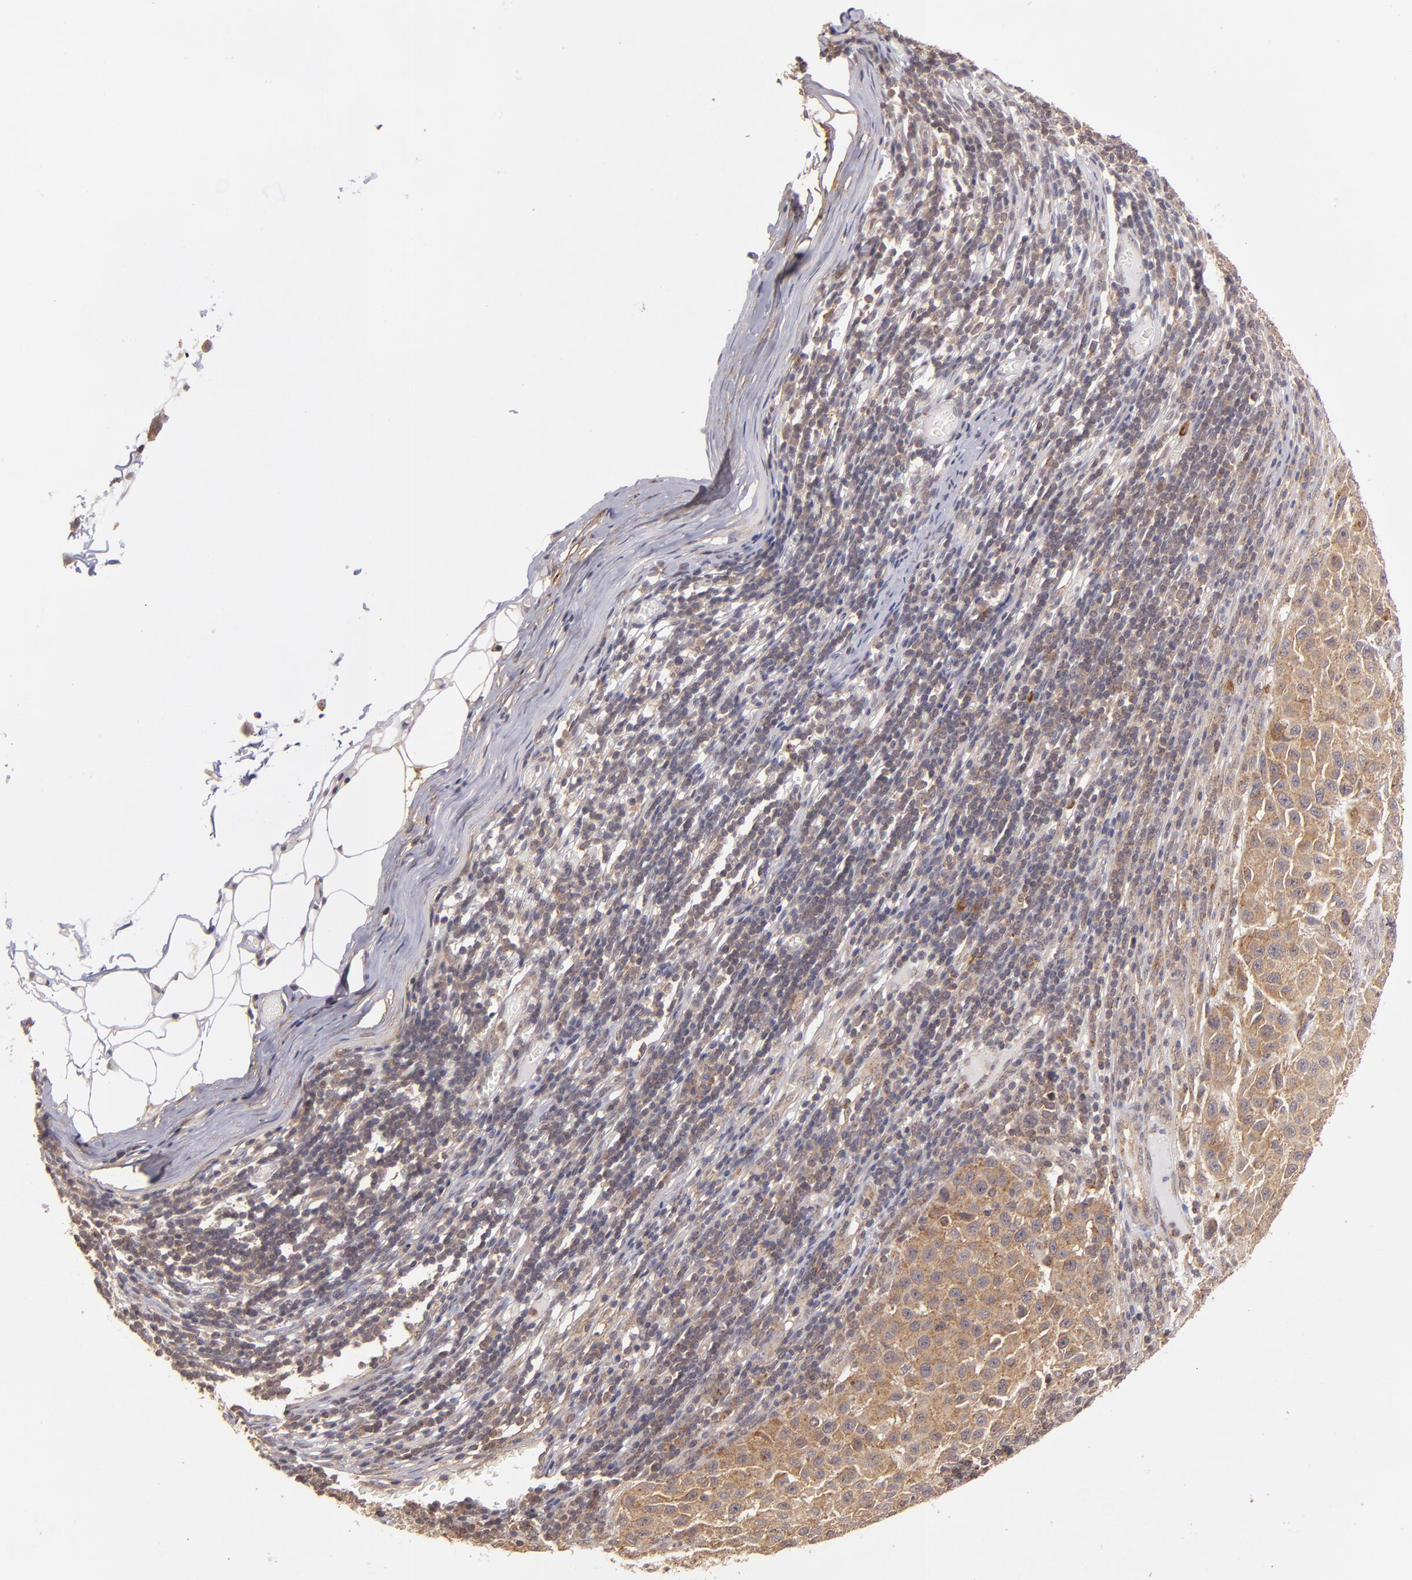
{"staining": {"intensity": "moderate", "quantity": ">75%", "location": "cytoplasmic/membranous"}, "tissue": "melanoma", "cell_type": "Tumor cells", "image_type": "cancer", "snomed": [{"axis": "morphology", "description": "Malignant melanoma, Metastatic site"}, {"axis": "topography", "description": "Lymph node"}], "caption": "Immunohistochemistry (IHC) staining of malignant melanoma (metastatic site), which displays medium levels of moderate cytoplasmic/membranous expression in about >75% of tumor cells indicating moderate cytoplasmic/membranous protein expression. The staining was performed using DAB (brown) for protein detection and nuclei were counterstained in hematoxylin (blue).", "gene": "ZFYVE1", "patient": {"sex": "male", "age": 61}}